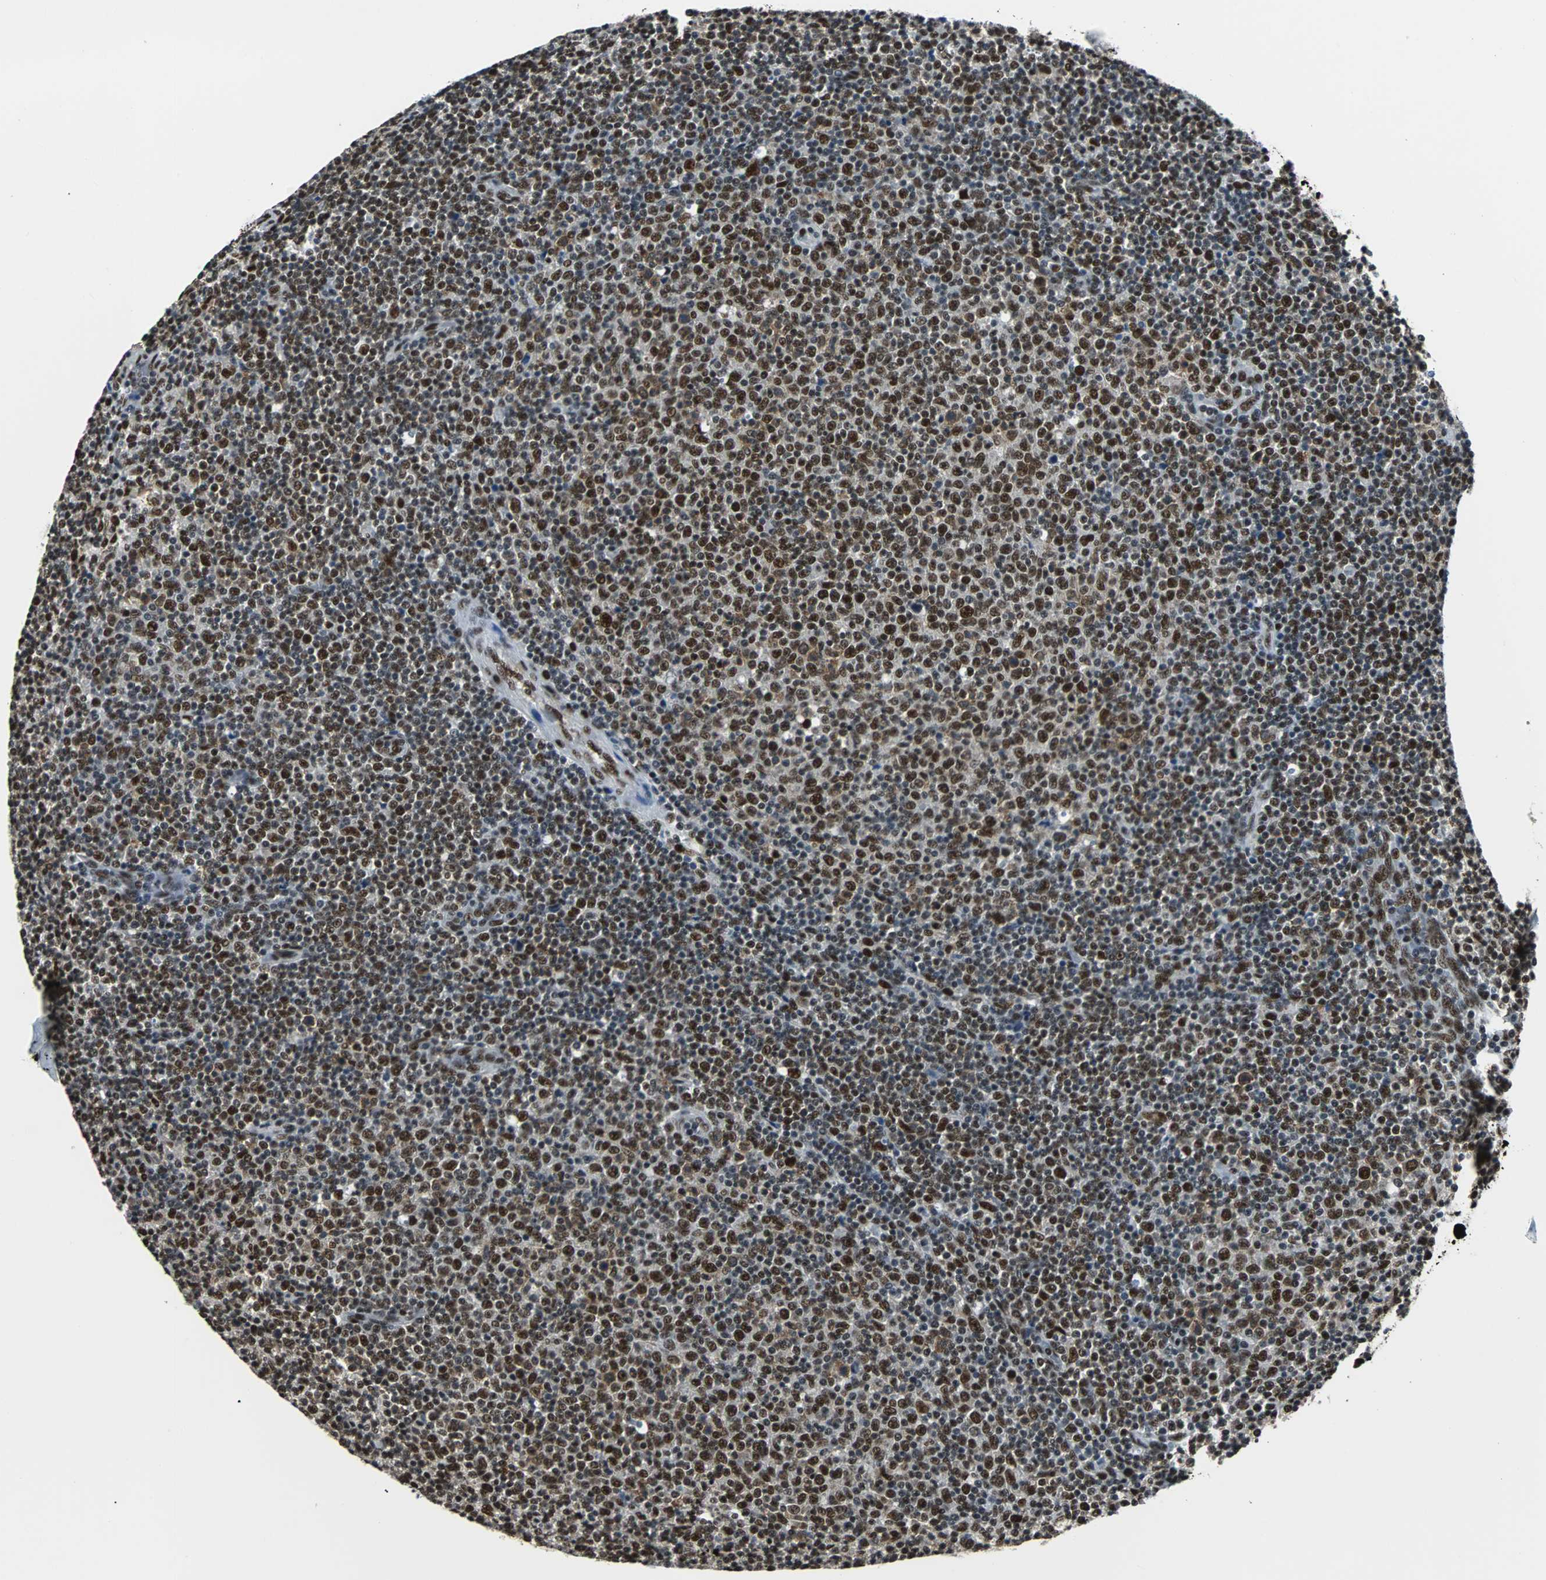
{"staining": {"intensity": "strong", "quantity": ">75%", "location": "nuclear"}, "tissue": "lymphoma", "cell_type": "Tumor cells", "image_type": "cancer", "snomed": [{"axis": "morphology", "description": "Malignant lymphoma, non-Hodgkin's type, Low grade"}, {"axis": "topography", "description": "Lymph node"}], "caption": "This micrograph demonstrates immunohistochemistry staining of human malignant lymphoma, non-Hodgkin's type (low-grade), with high strong nuclear staining in approximately >75% of tumor cells.", "gene": "XRCC4", "patient": {"sex": "male", "age": 70}}